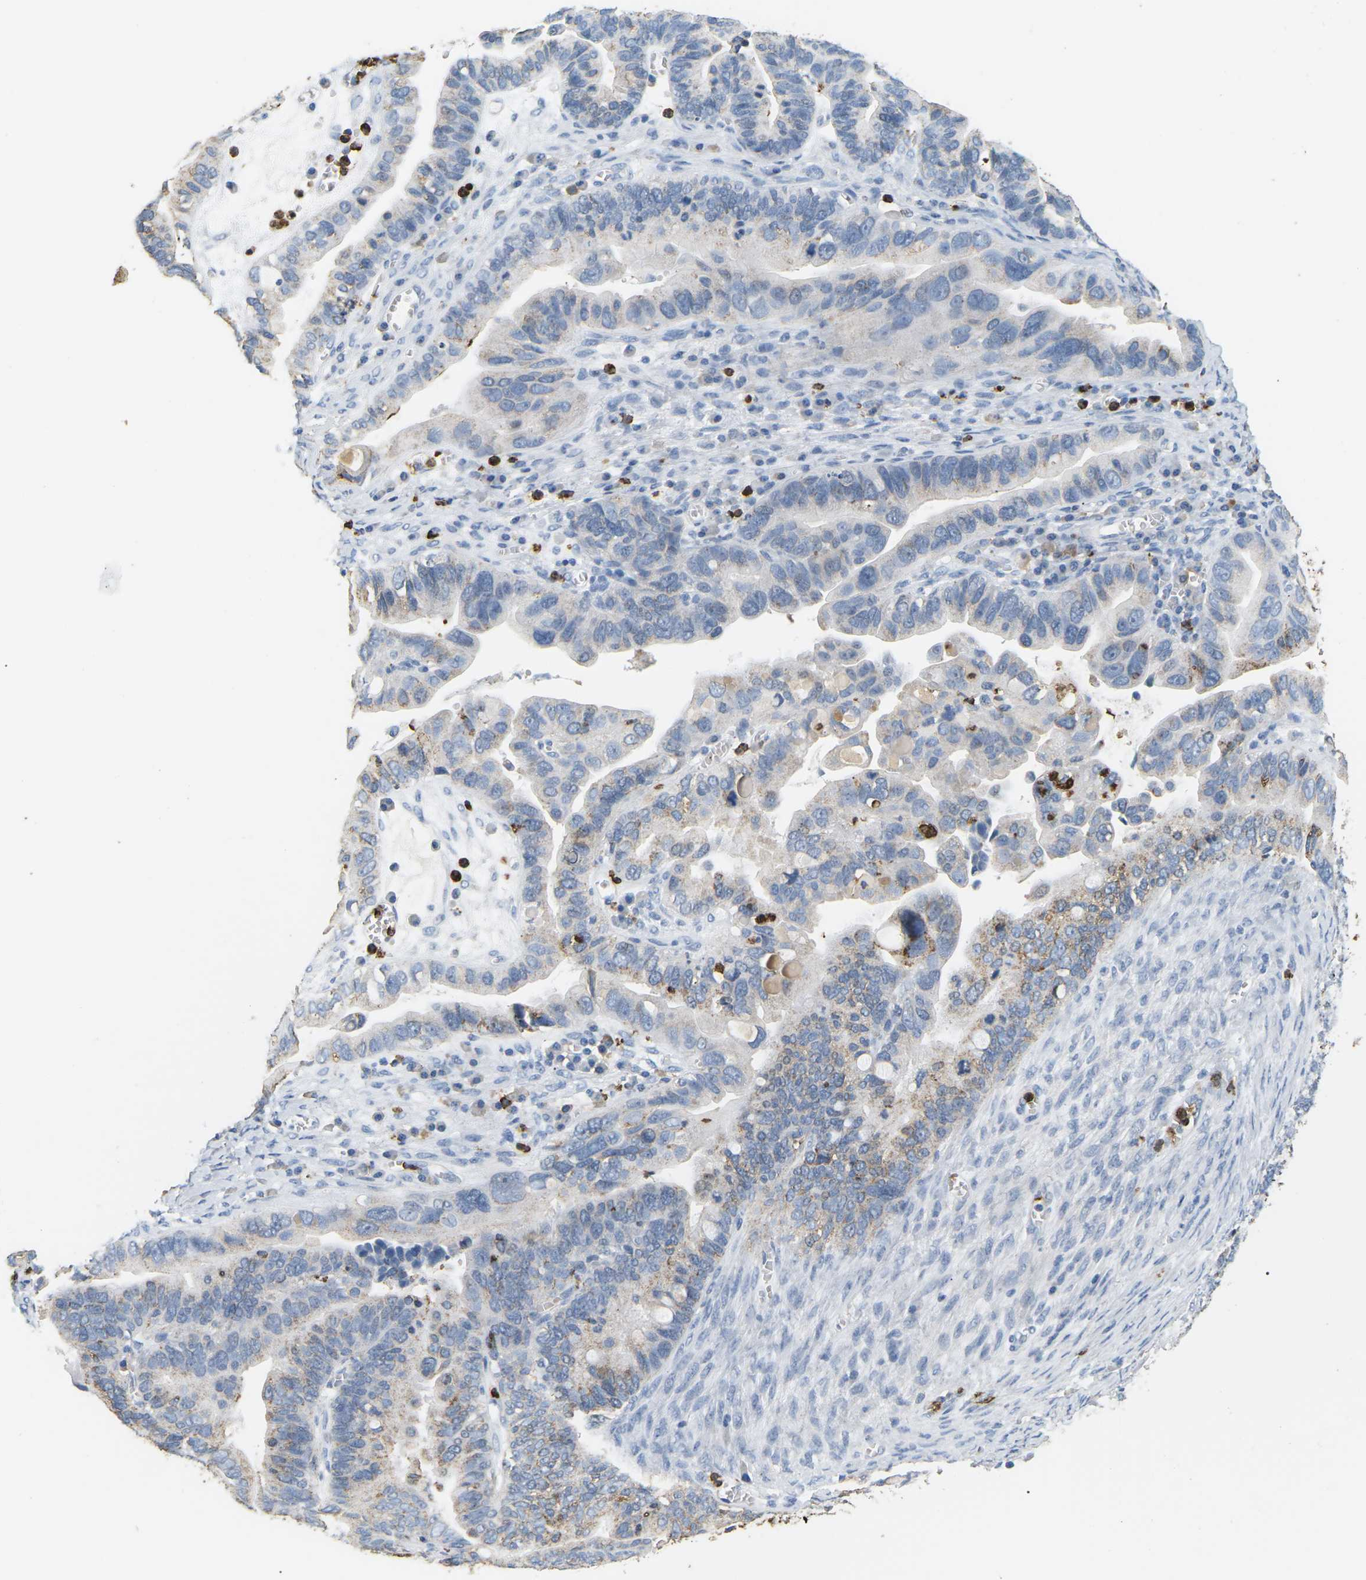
{"staining": {"intensity": "weak", "quantity": "25%-75%", "location": "cytoplasmic/membranous"}, "tissue": "ovarian cancer", "cell_type": "Tumor cells", "image_type": "cancer", "snomed": [{"axis": "morphology", "description": "Cystadenocarcinoma, serous, NOS"}, {"axis": "topography", "description": "Ovary"}], "caption": "An immunohistochemistry micrograph of tumor tissue is shown. Protein staining in brown shows weak cytoplasmic/membranous positivity in serous cystadenocarcinoma (ovarian) within tumor cells. The staining was performed using DAB, with brown indicating positive protein expression. Nuclei are stained blue with hematoxylin.", "gene": "ADM", "patient": {"sex": "female", "age": 56}}